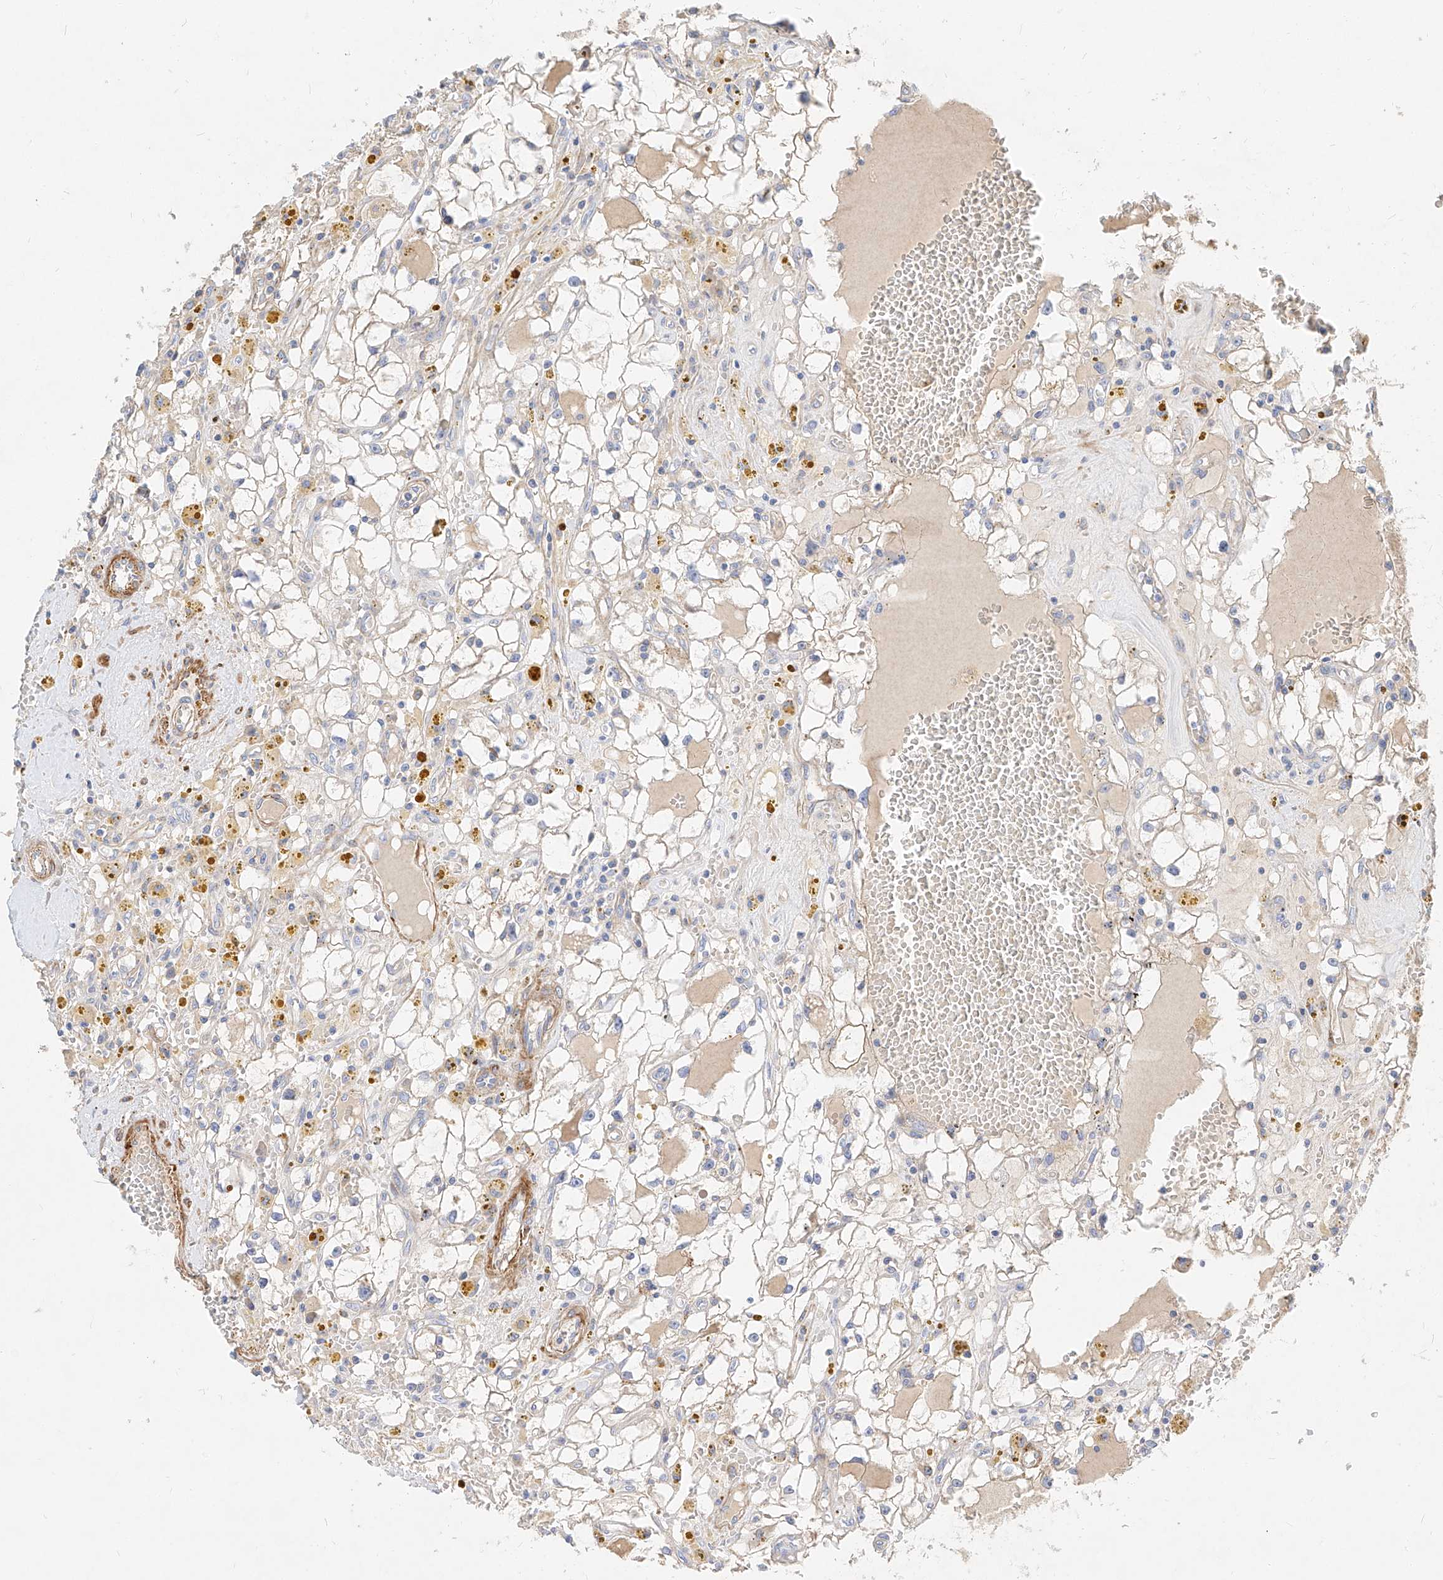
{"staining": {"intensity": "negative", "quantity": "none", "location": "none"}, "tissue": "renal cancer", "cell_type": "Tumor cells", "image_type": "cancer", "snomed": [{"axis": "morphology", "description": "Adenocarcinoma, NOS"}, {"axis": "topography", "description": "Kidney"}], "caption": "DAB immunohistochemical staining of human renal cancer (adenocarcinoma) reveals no significant positivity in tumor cells.", "gene": "KCNH5", "patient": {"sex": "male", "age": 56}}